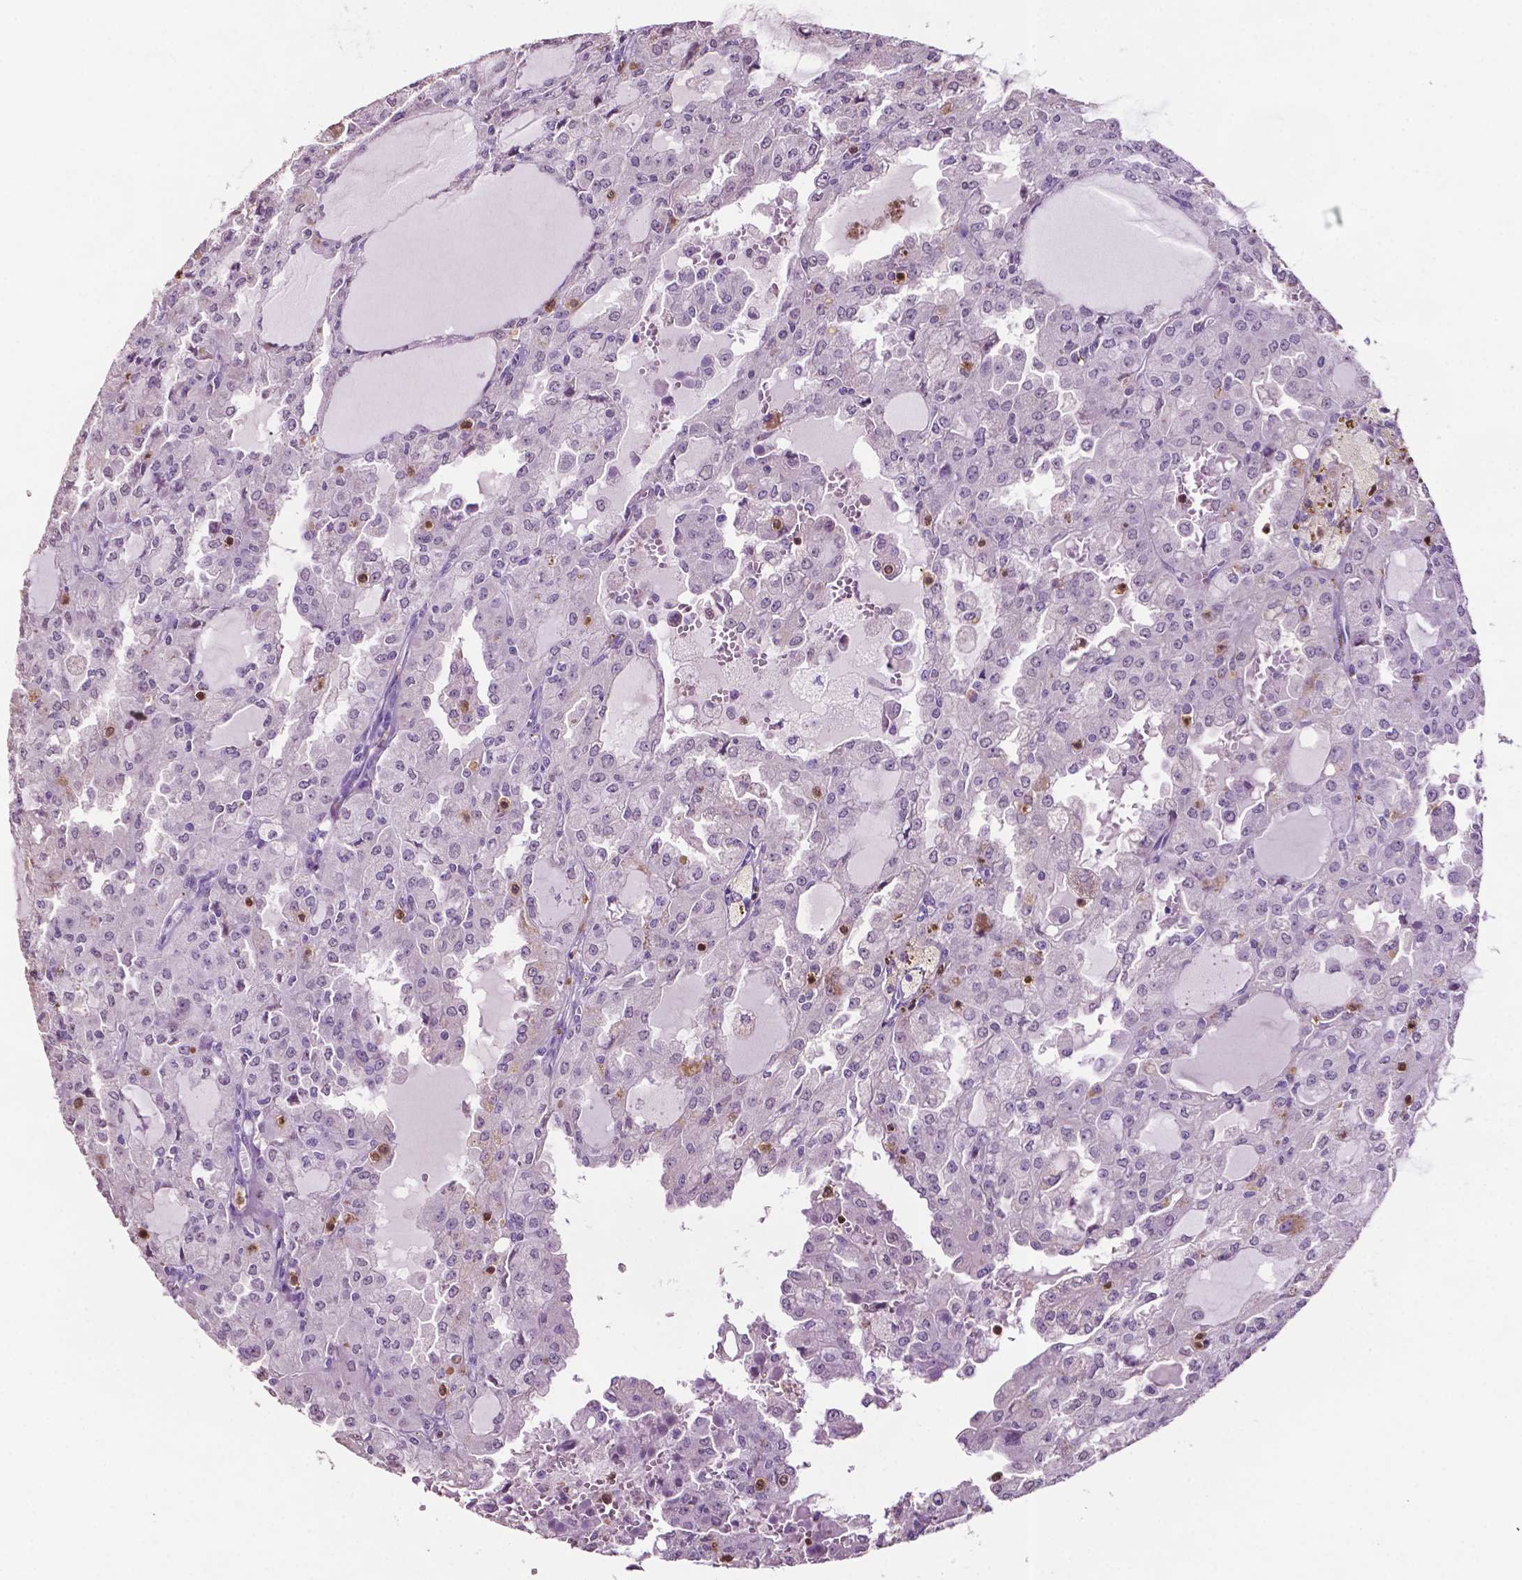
{"staining": {"intensity": "negative", "quantity": "none", "location": "none"}, "tissue": "head and neck cancer", "cell_type": "Tumor cells", "image_type": "cancer", "snomed": [{"axis": "morphology", "description": "Adenocarcinoma, NOS"}, {"axis": "topography", "description": "Head-Neck"}], "caption": "DAB (3,3'-diaminobenzidine) immunohistochemical staining of head and neck cancer (adenocarcinoma) shows no significant positivity in tumor cells.", "gene": "TBC1D10C", "patient": {"sex": "male", "age": 64}}